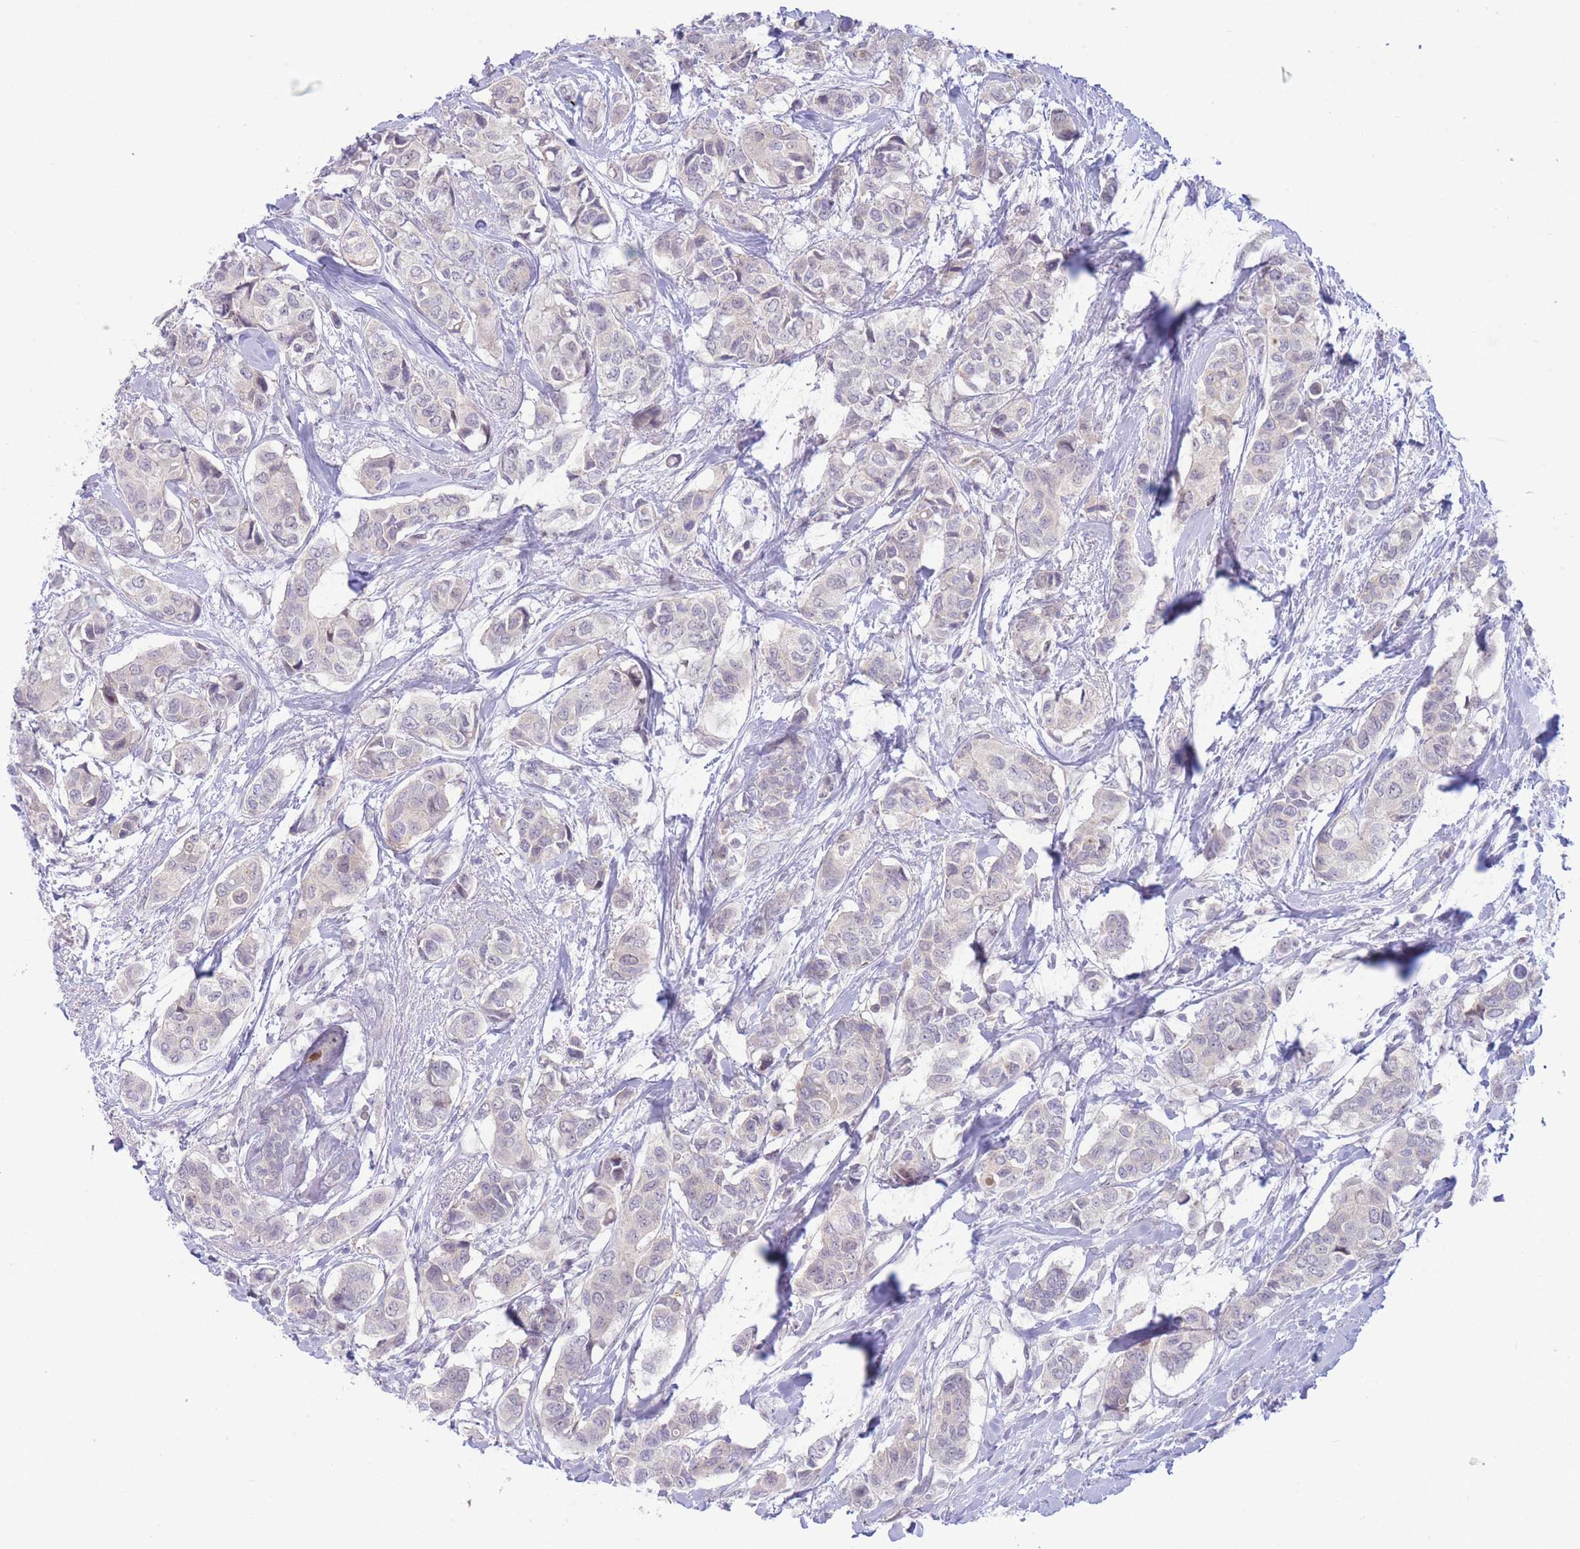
{"staining": {"intensity": "negative", "quantity": "none", "location": "none"}, "tissue": "breast cancer", "cell_type": "Tumor cells", "image_type": "cancer", "snomed": [{"axis": "morphology", "description": "Lobular carcinoma"}, {"axis": "topography", "description": "Breast"}], "caption": "High power microscopy histopathology image of an immunohistochemistry image of breast lobular carcinoma, revealing no significant staining in tumor cells.", "gene": "FBXO46", "patient": {"sex": "female", "age": 51}}